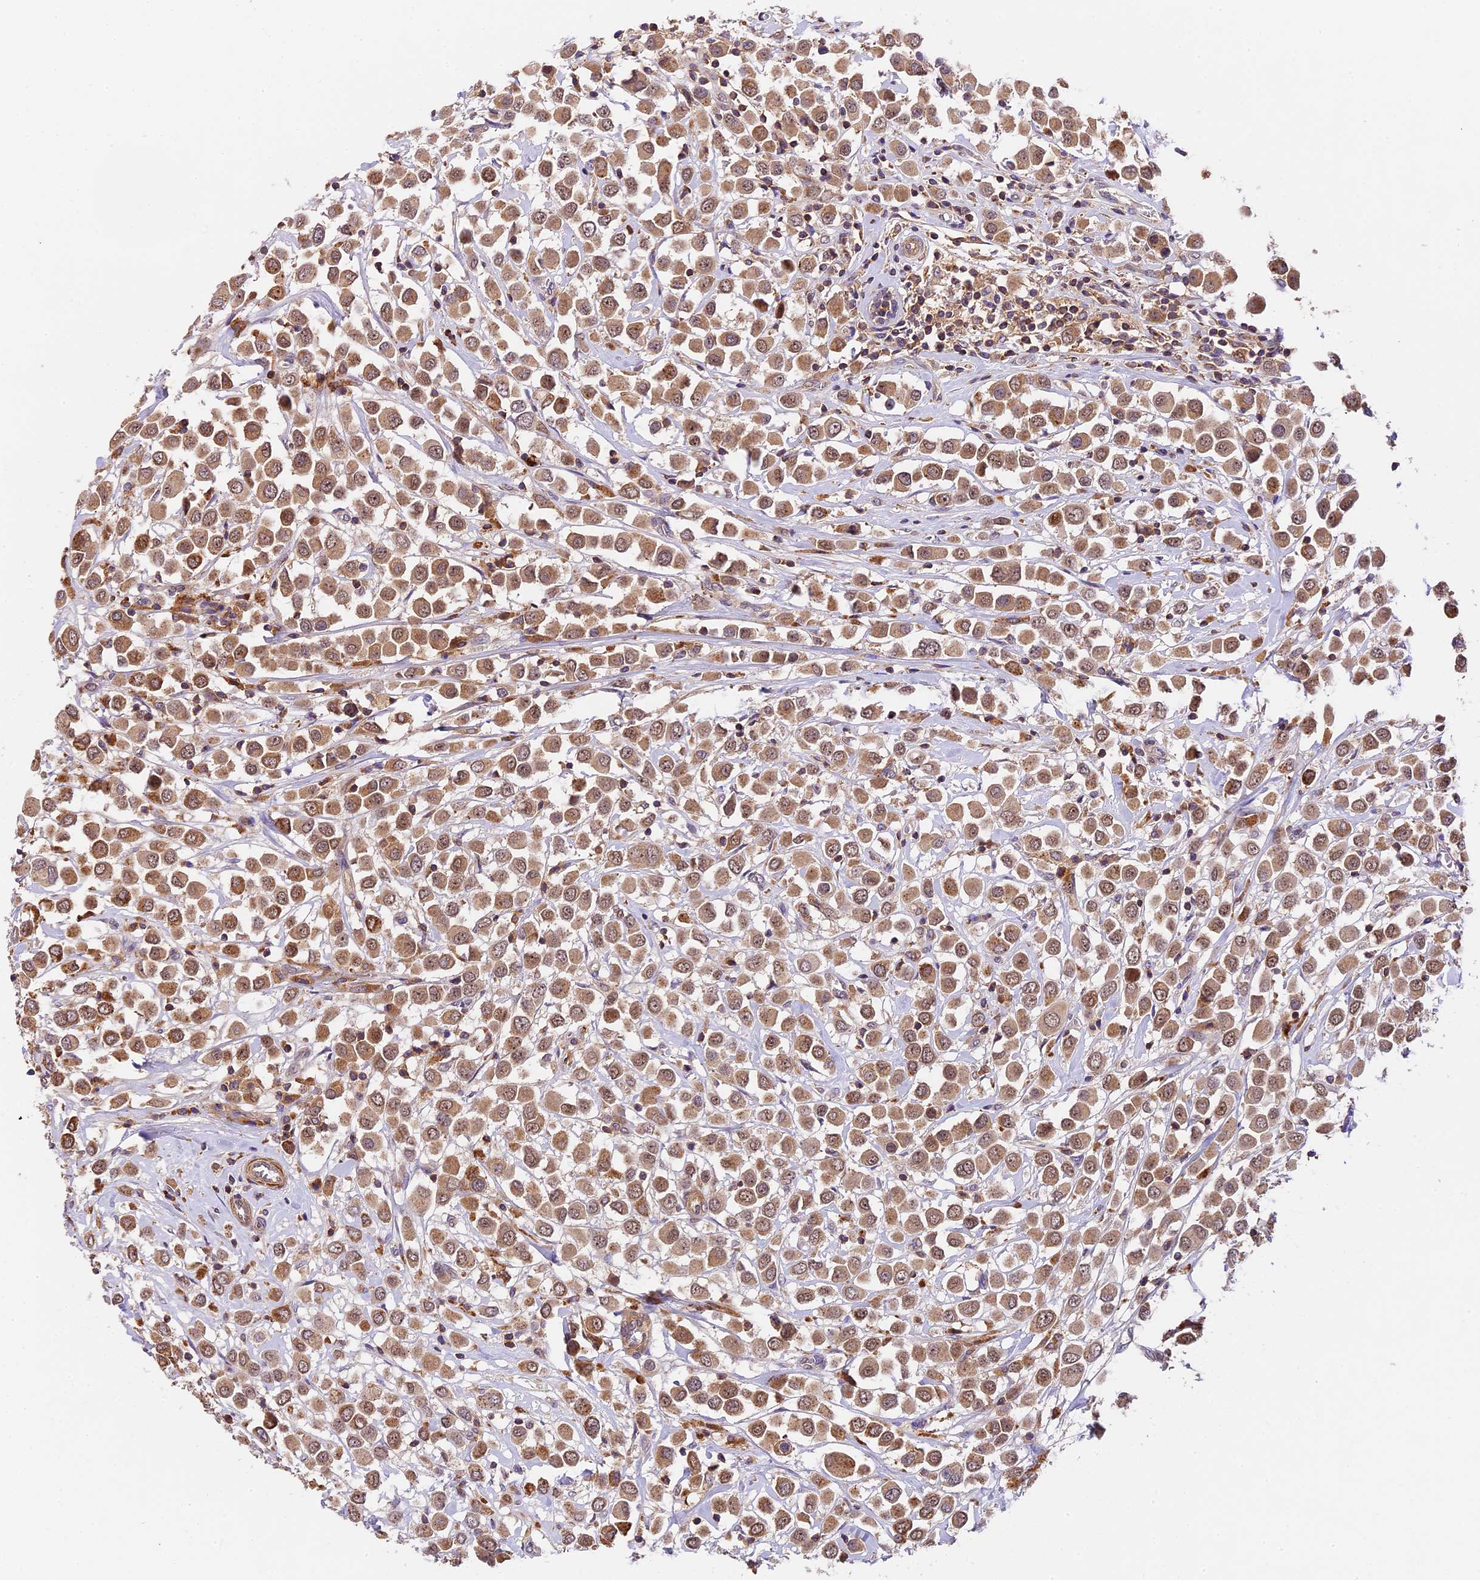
{"staining": {"intensity": "moderate", "quantity": ">75%", "location": "cytoplasmic/membranous,nuclear"}, "tissue": "breast cancer", "cell_type": "Tumor cells", "image_type": "cancer", "snomed": [{"axis": "morphology", "description": "Duct carcinoma"}, {"axis": "topography", "description": "Breast"}], "caption": "Moderate cytoplasmic/membranous and nuclear positivity is appreciated in approximately >75% of tumor cells in invasive ductal carcinoma (breast). (DAB (3,3'-diaminobenzidine) IHC with brightfield microscopy, high magnification).", "gene": "TBC1D1", "patient": {"sex": "female", "age": 61}}